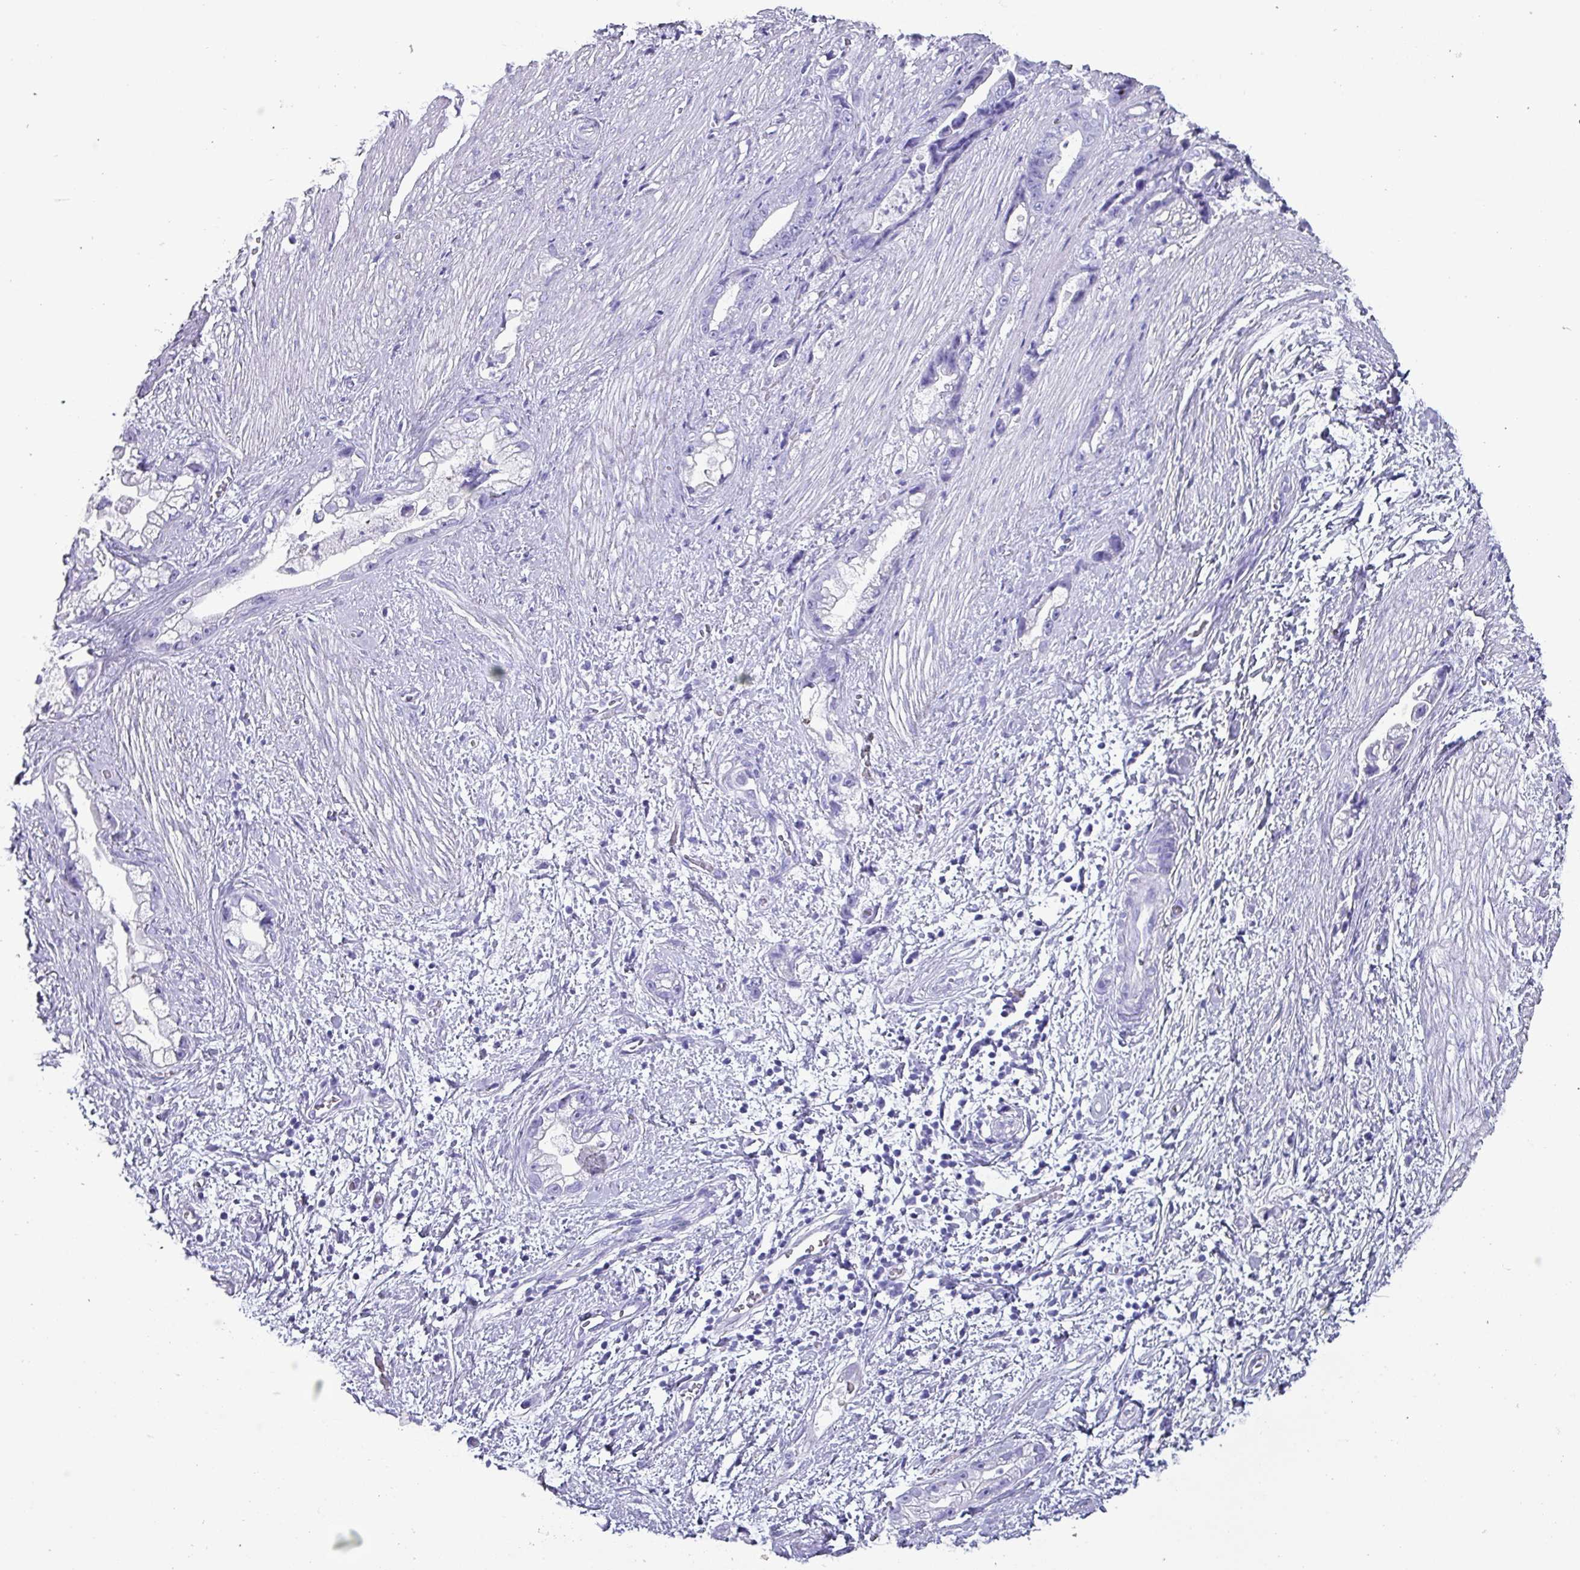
{"staining": {"intensity": "negative", "quantity": "none", "location": "none"}, "tissue": "stomach cancer", "cell_type": "Tumor cells", "image_type": "cancer", "snomed": [{"axis": "morphology", "description": "Adenocarcinoma, NOS"}, {"axis": "topography", "description": "Stomach"}], "caption": "Human stomach adenocarcinoma stained for a protein using IHC shows no expression in tumor cells.", "gene": "KRT6C", "patient": {"sex": "male", "age": 55}}